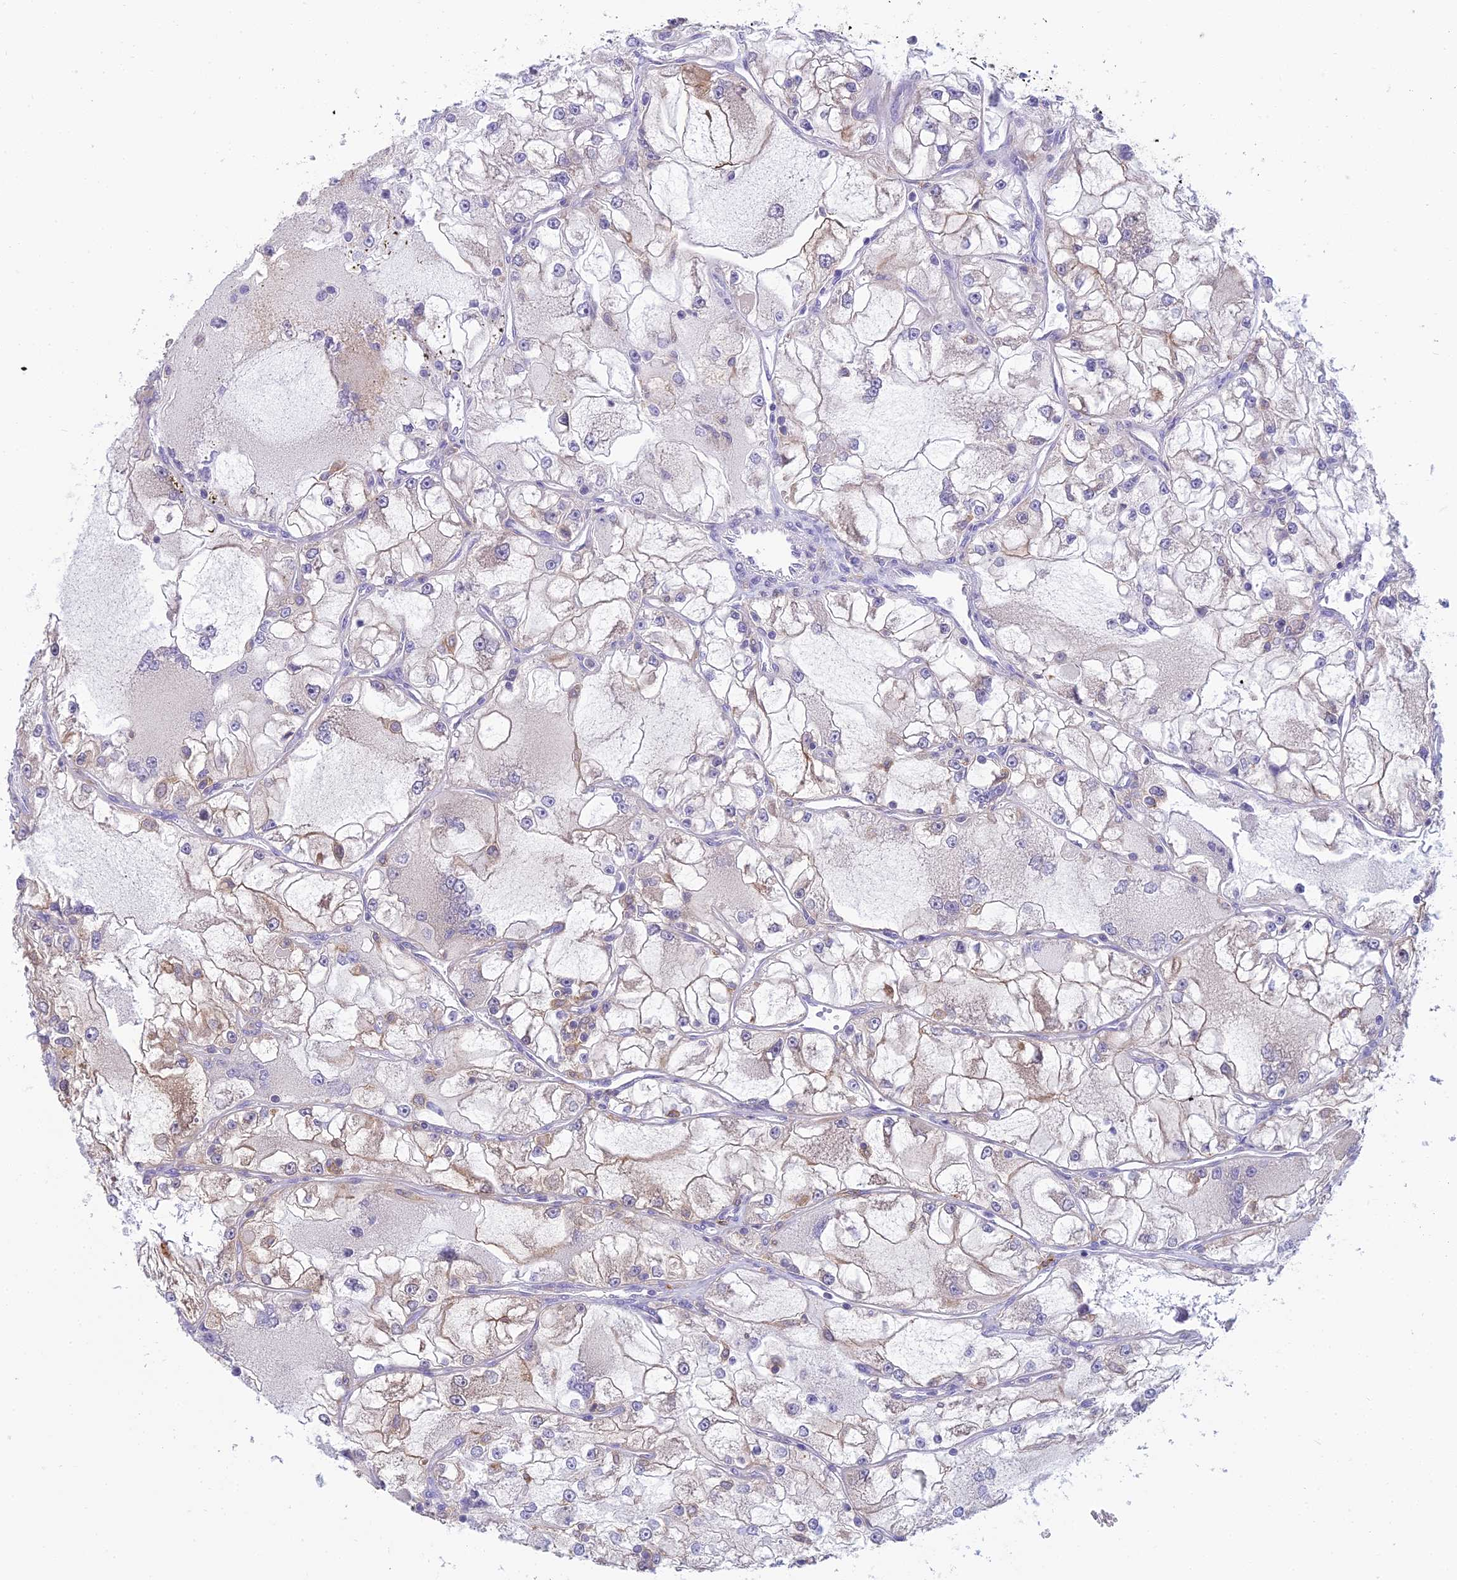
{"staining": {"intensity": "weak", "quantity": "<25%", "location": "cytoplasmic/membranous"}, "tissue": "renal cancer", "cell_type": "Tumor cells", "image_type": "cancer", "snomed": [{"axis": "morphology", "description": "Adenocarcinoma, NOS"}, {"axis": "topography", "description": "Kidney"}], "caption": "This is an IHC histopathology image of human adenocarcinoma (renal). There is no expression in tumor cells.", "gene": "UBE2G1", "patient": {"sex": "female", "age": 72}}